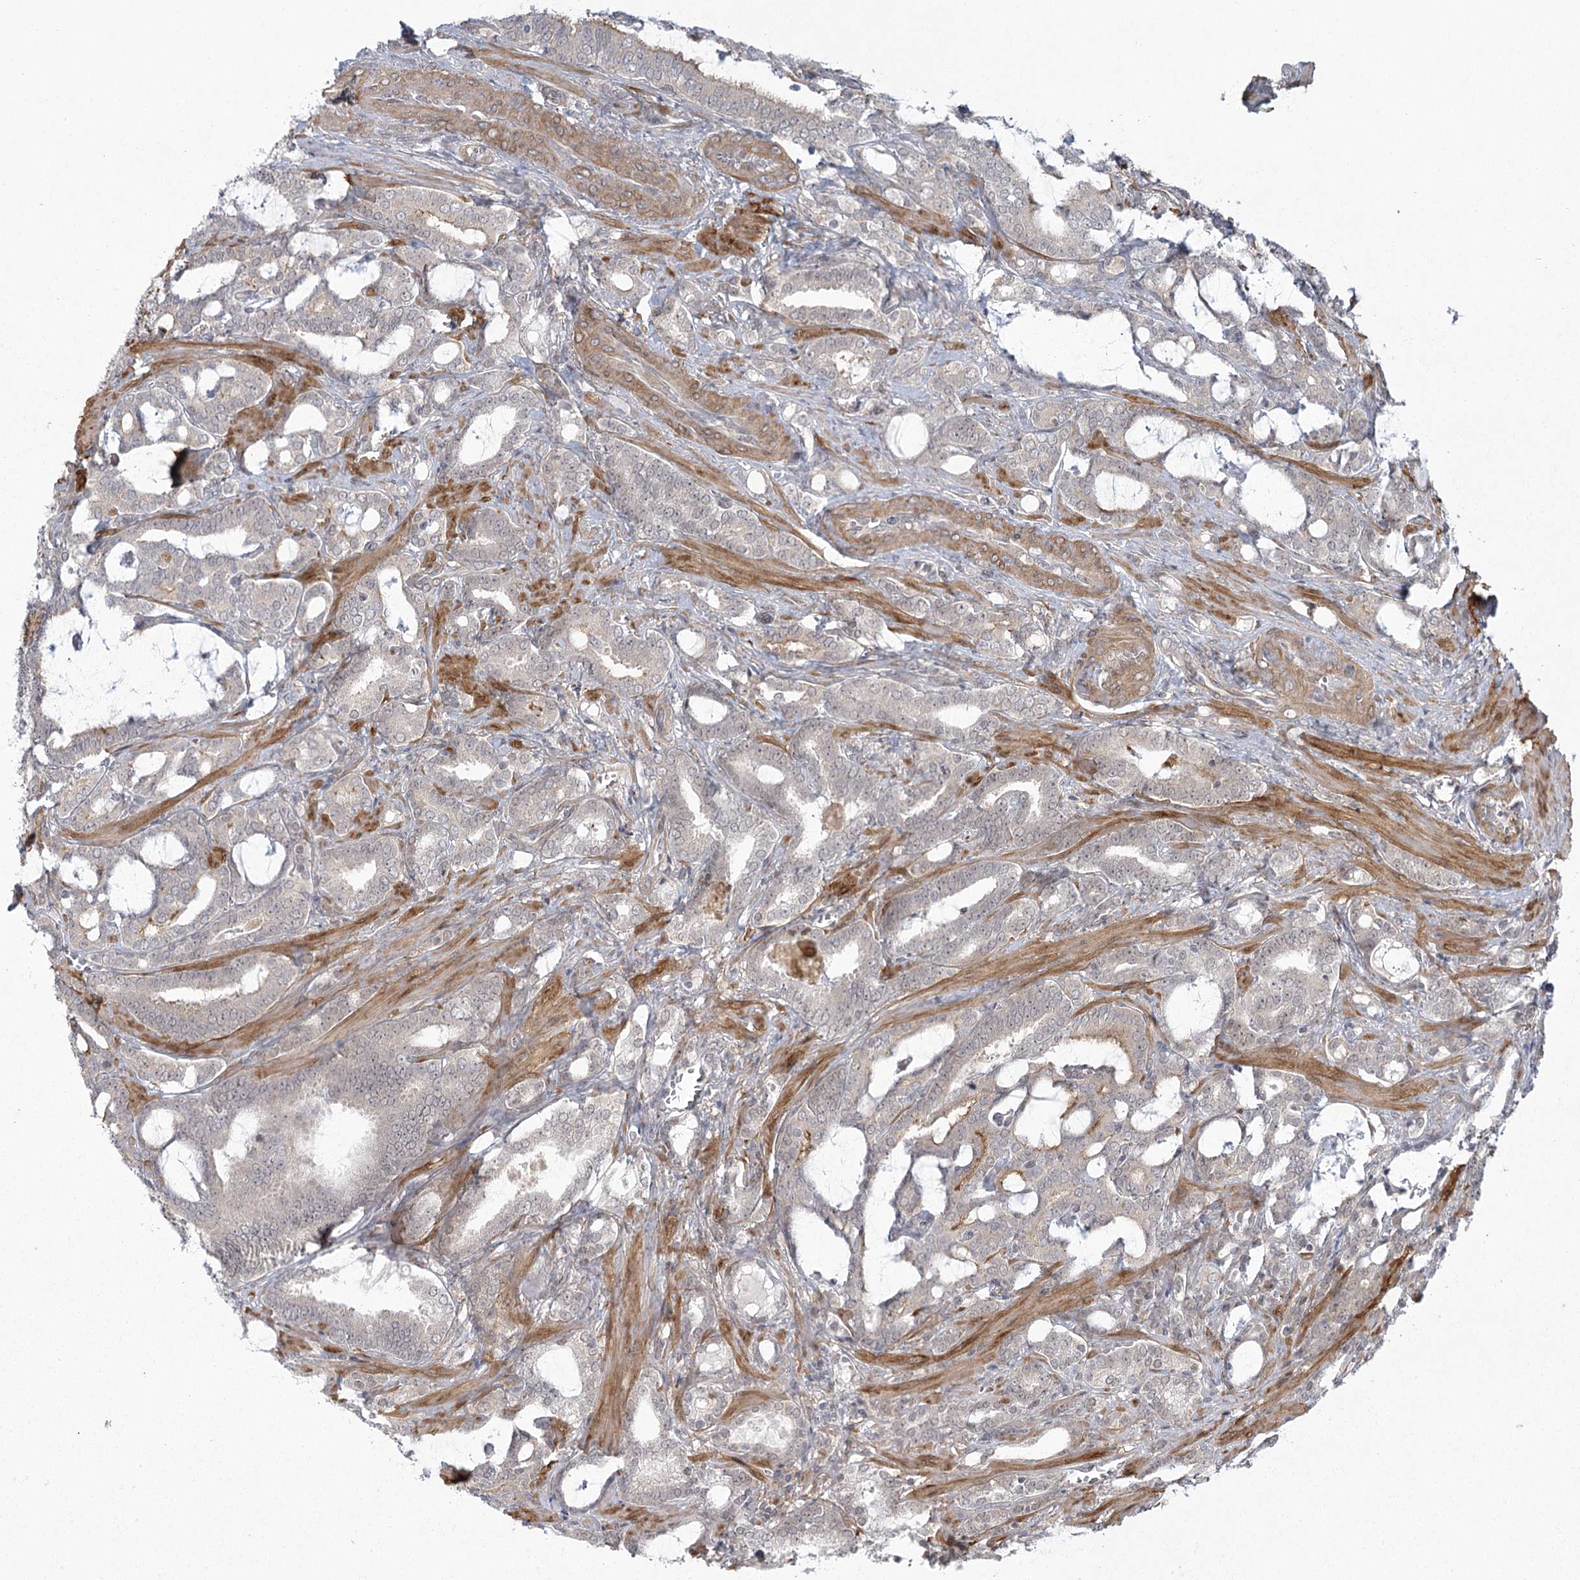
{"staining": {"intensity": "negative", "quantity": "none", "location": "none"}, "tissue": "prostate cancer", "cell_type": "Tumor cells", "image_type": "cancer", "snomed": [{"axis": "morphology", "description": "Adenocarcinoma, High grade"}, {"axis": "topography", "description": "Prostate and seminal vesicle, NOS"}], "caption": "Human prostate adenocarcinoma (high-grade) stained for a protein using immunohistochemistry (IHC) reveals no positivity in tumor cells.", "gene": "MED28", "patient": {"sex": "male", "age": 67}}